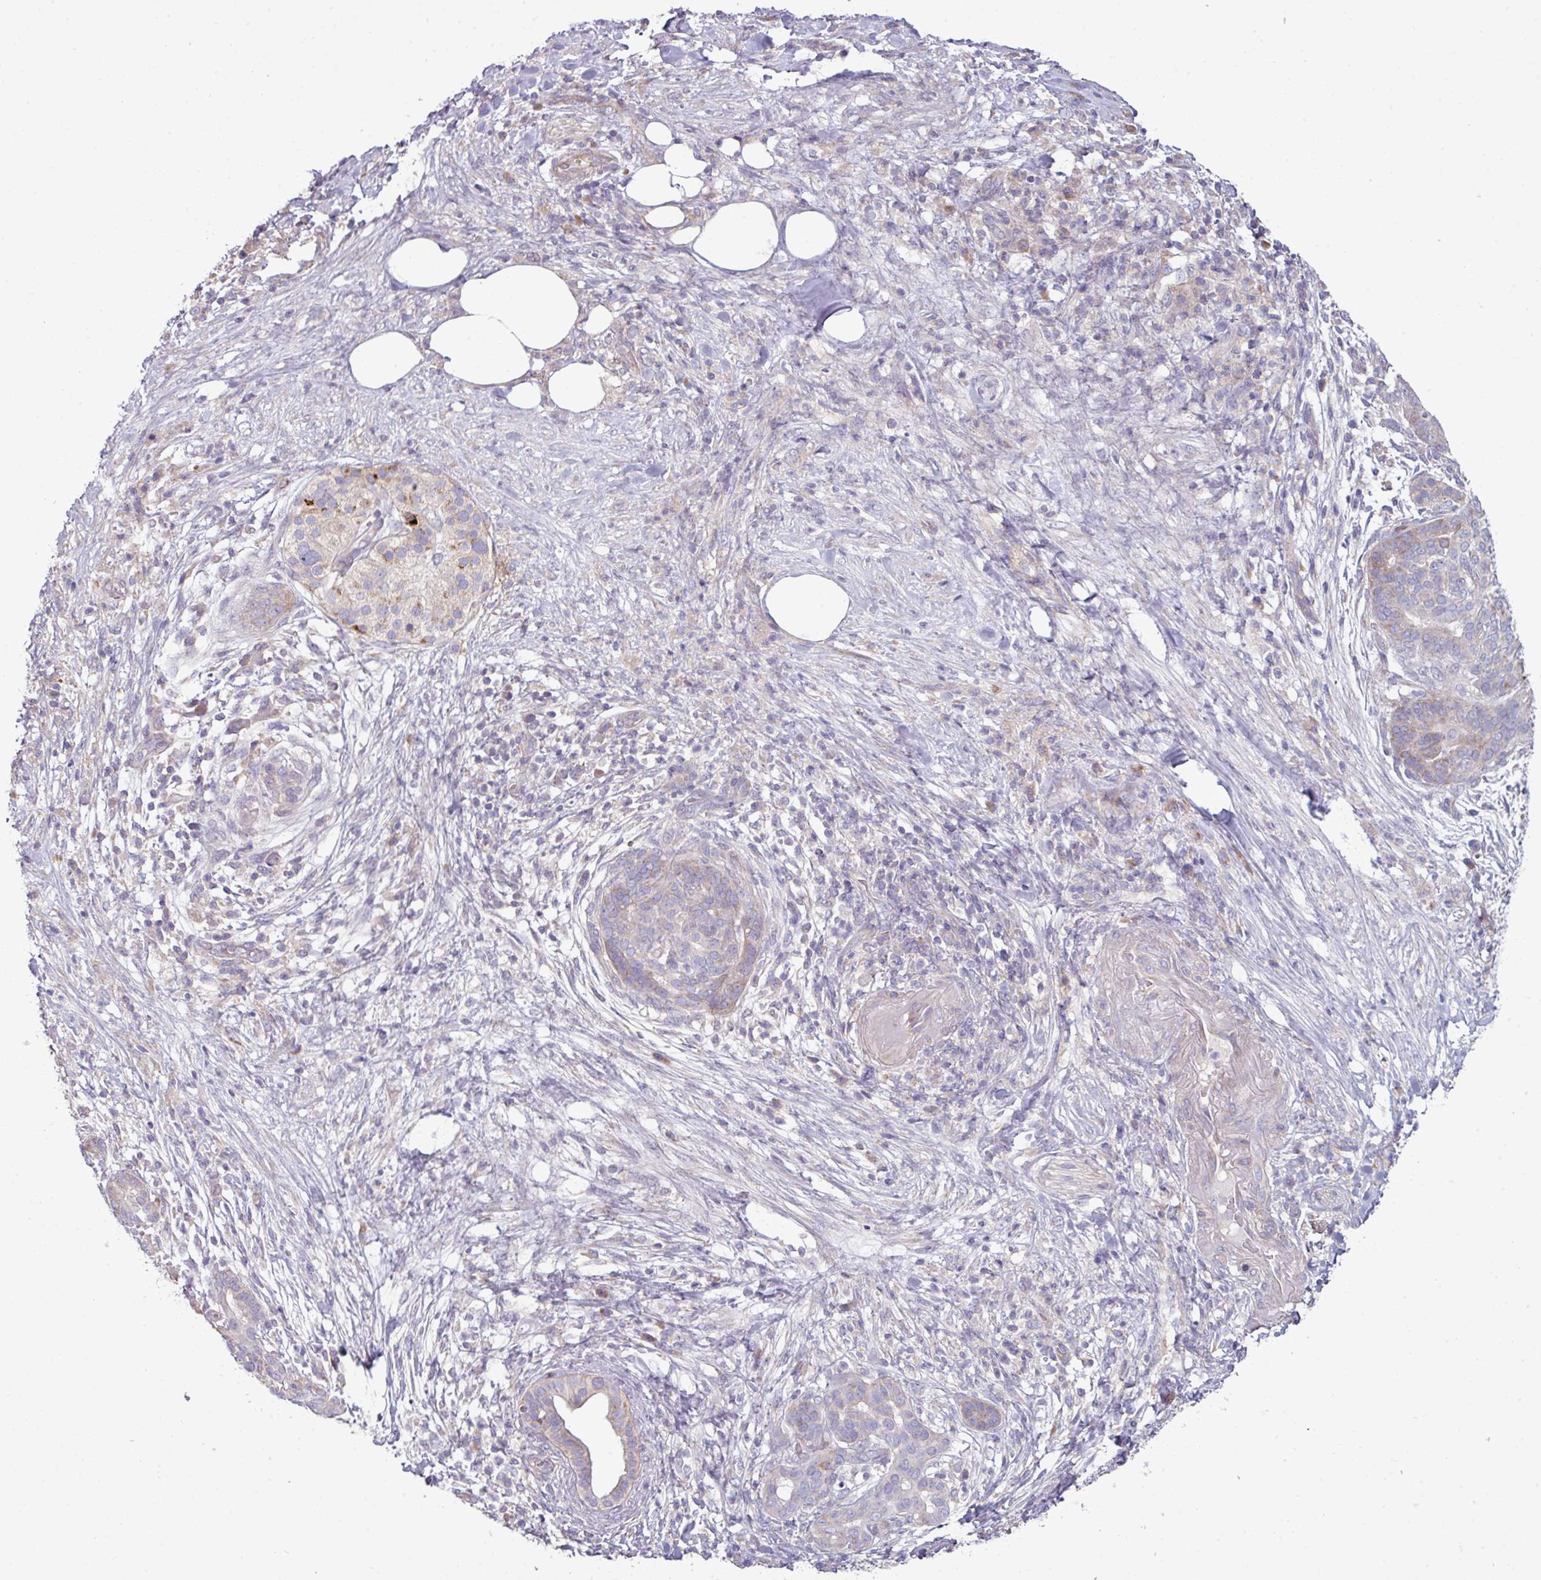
{"staining": {"intensity": "weak", "quantity": "<25%", "location": "cytoplasmic/membranous"}, "tissue": "pancreatic cancer", "cell_type": "Tumor cells", "image_type": "cancer", "snomed": [{"axis": "morphology", "description": "Adenocarcinoma, NOS"}, {"axis": "topography", "description": "Pancreas"}], "caption": "The histopathology image demonstrates no staining of tumor cells in pancreatic cancer (adenocarcinoma). (DAB (3,3'-diaminobenzidine) IHC with hematoxylin counter stain).", "gene": "AGAP5", "patient": {"sex": "male", "age": 44}}